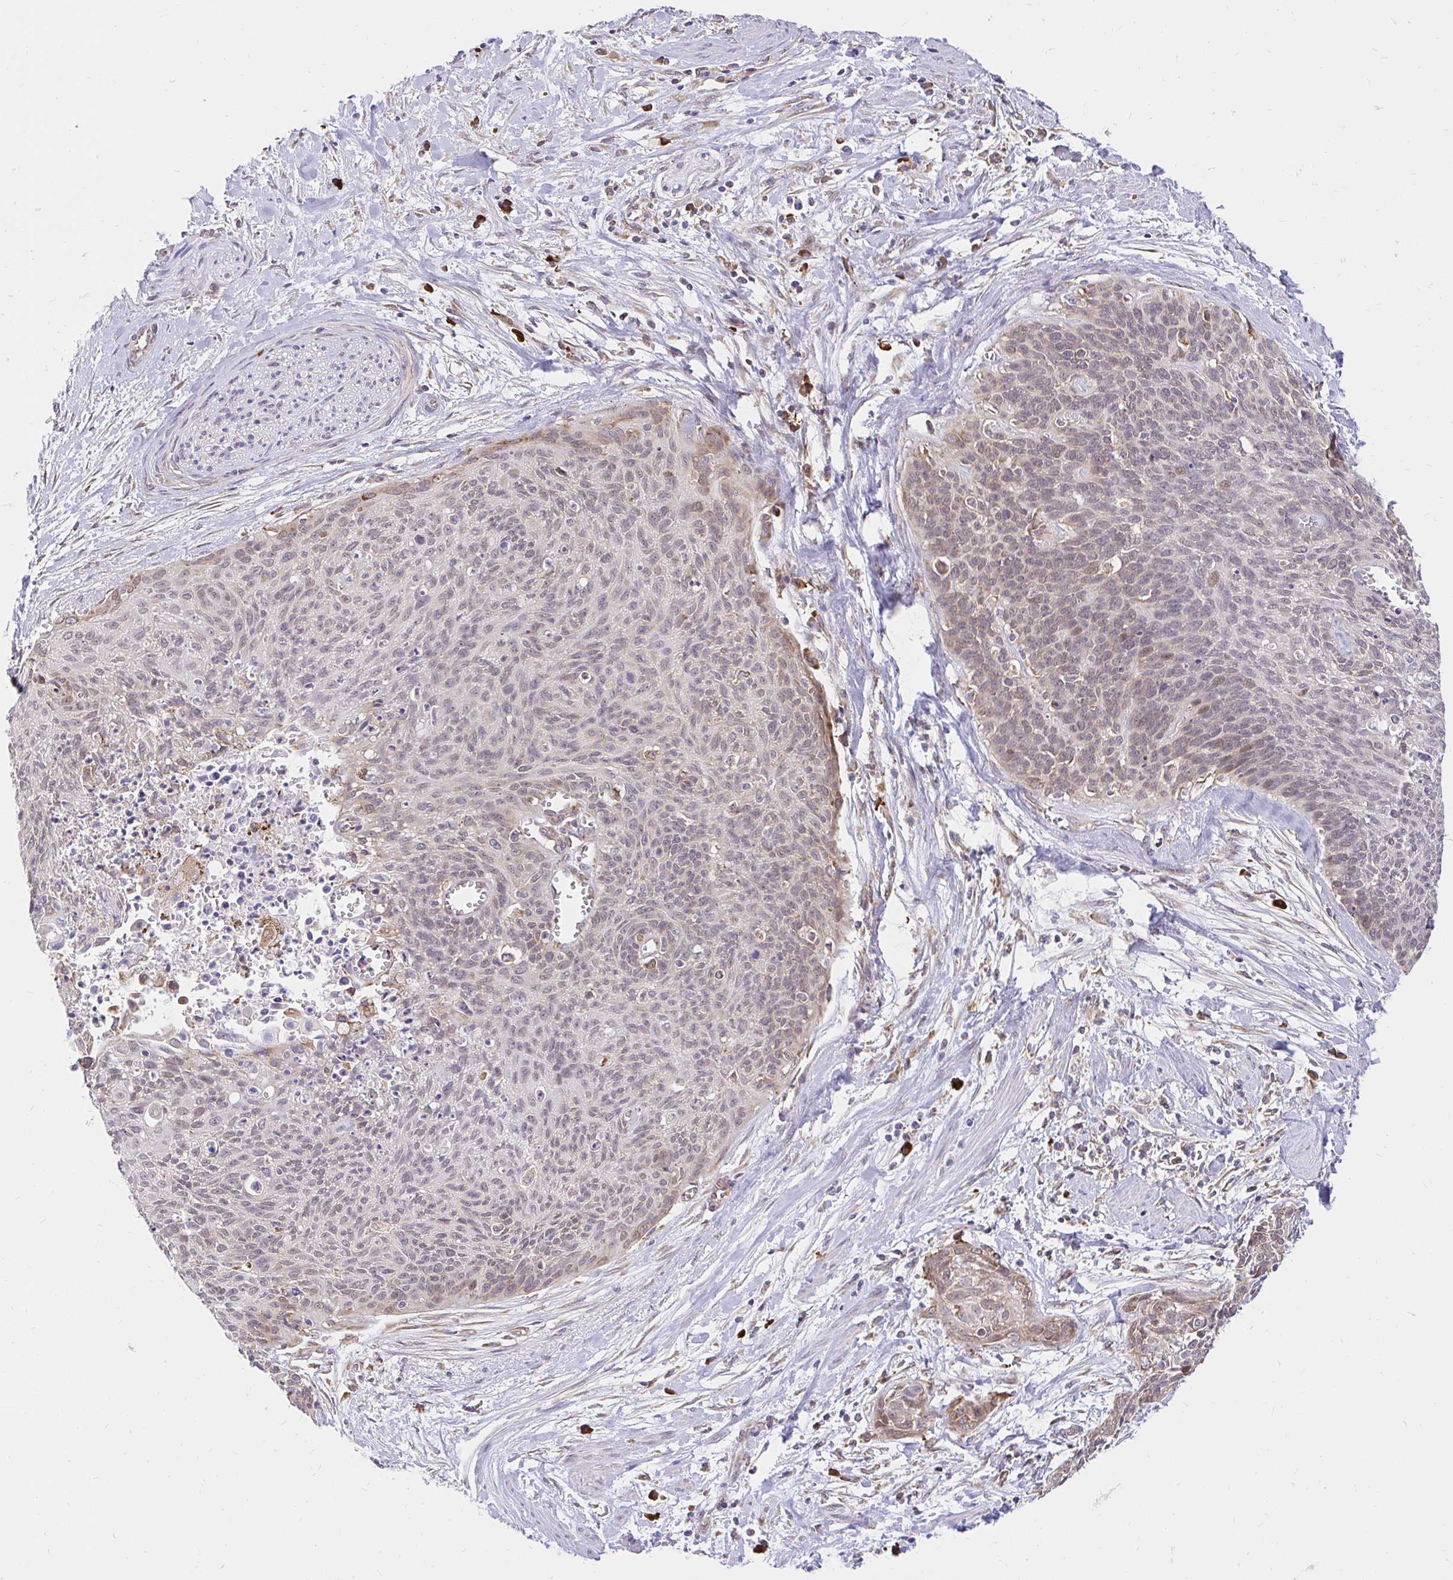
{"staining": {"intensity": "weak", "quantity": "25%-75%", "location": "nuclear"}, "tissue": "cervical cancer", "cell_type": "Tumor cells", "image_type": "cancer", "snomed": [{"axis": "morphology", "description": "Squamous cell carcinoma, NOS"}, {"axis": "topography", "description": "Cervix"}], "caption": "Squamous cell carcinoma (cervical) tissue demonstrates weak nuclear positivity in approximately 25%-75% of tumor cells, visualized by immunohistochemistry. (DAB (3,3'-diaminobenzidine) = brown stain, brightfield microscopy at high magnification).", "gene": "NAALAD2", "patient": {"sex": "female", "age": 55}}